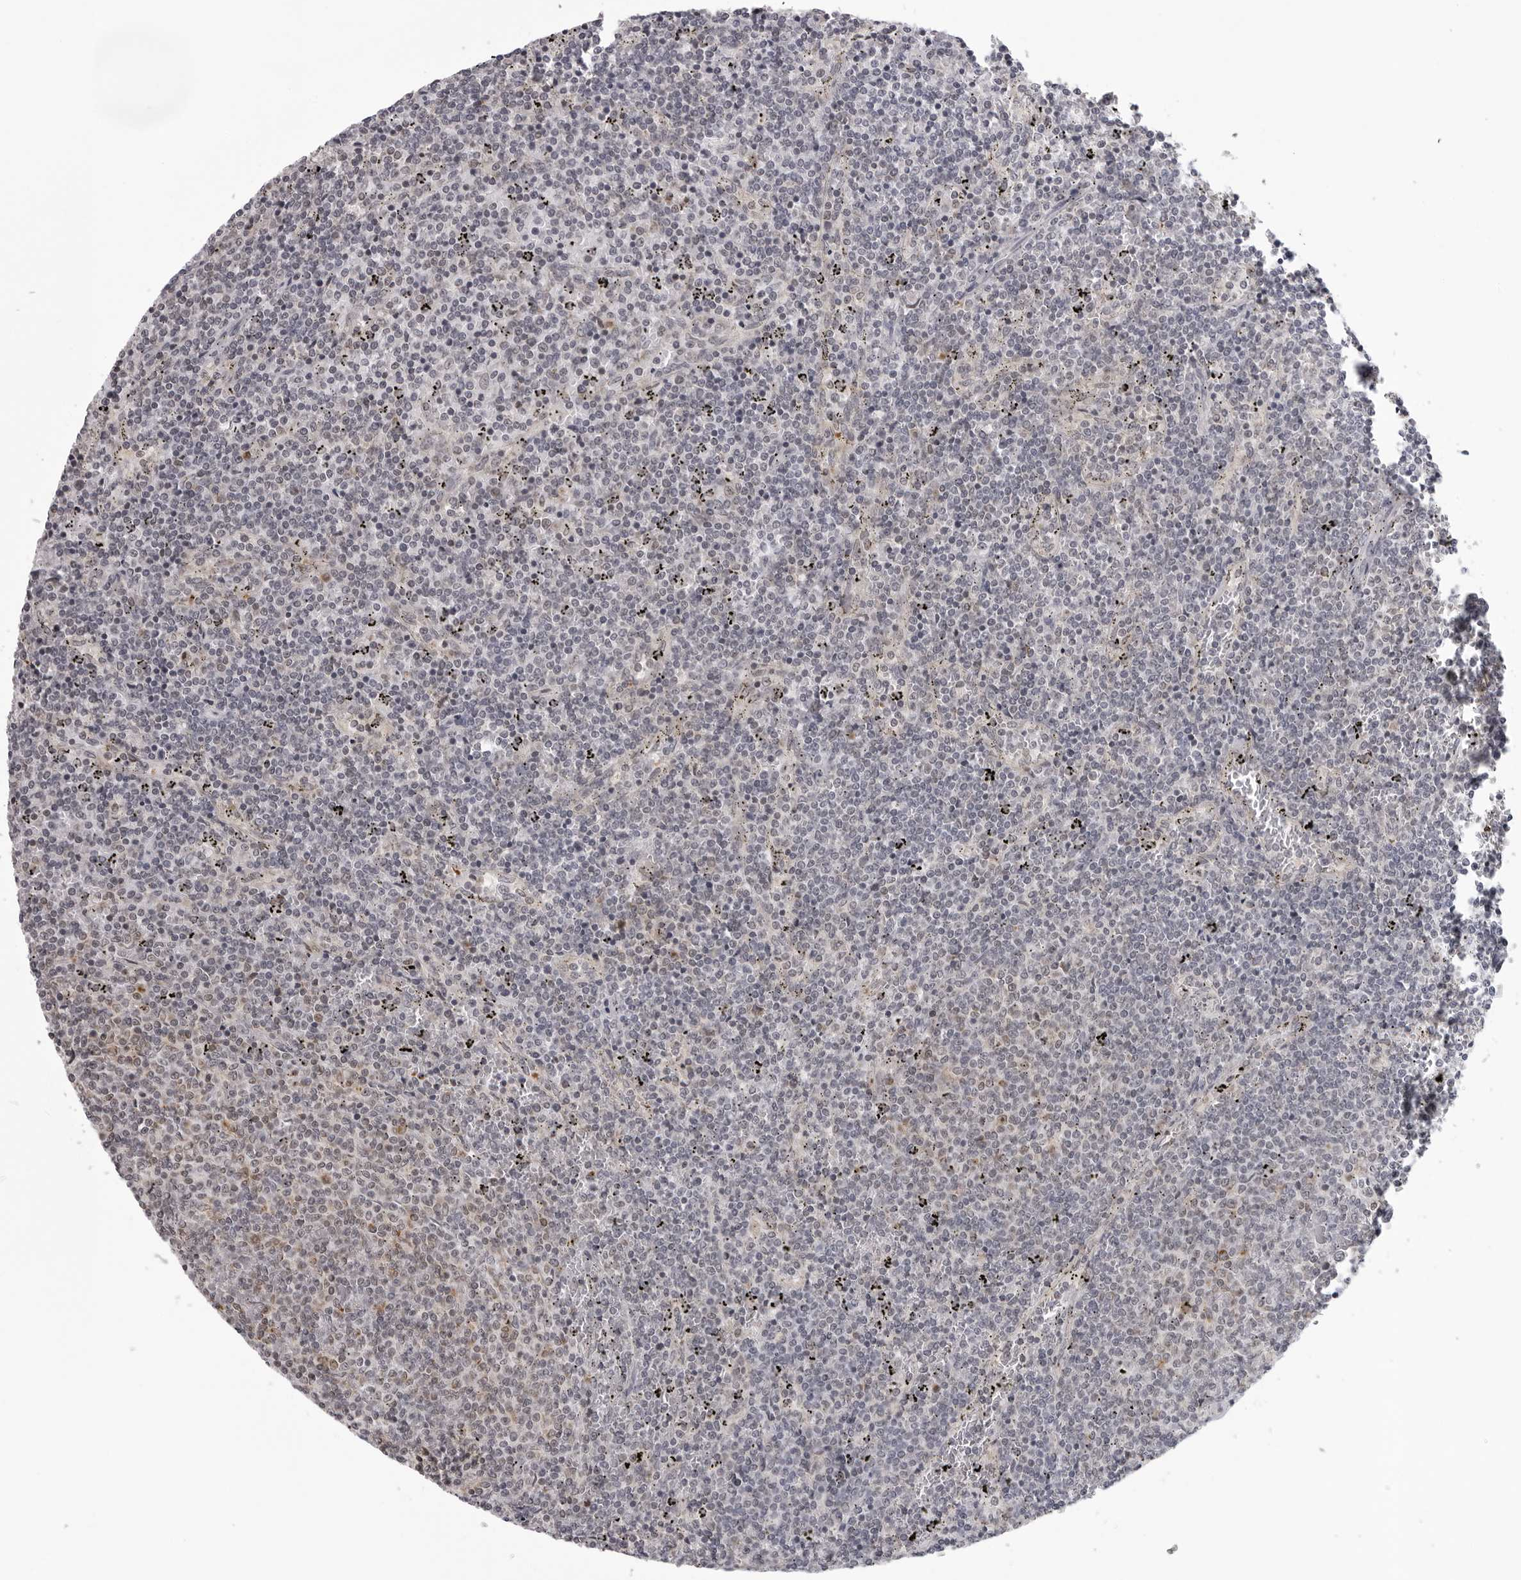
{"staining": {"intensity": "negative", "quantity": "none", "location": "none"}, "tissue": "lymphoma", "cell_type": "Tumor cells", "image_type": "cancer", "snomed": [{"axis": "morphology", "description": "Malignant lymphoma, non-Hodgkin's type, Low grade"}, {"axis": "topography", "description": "Spleen"}], "caption": "Tumor cells are negative for brown protein staining in malignant lymphoma, non-Hodgkin's type (low-grade).", "gene": "MRPS15", "patient": {"sex": "female", "age": 50}}